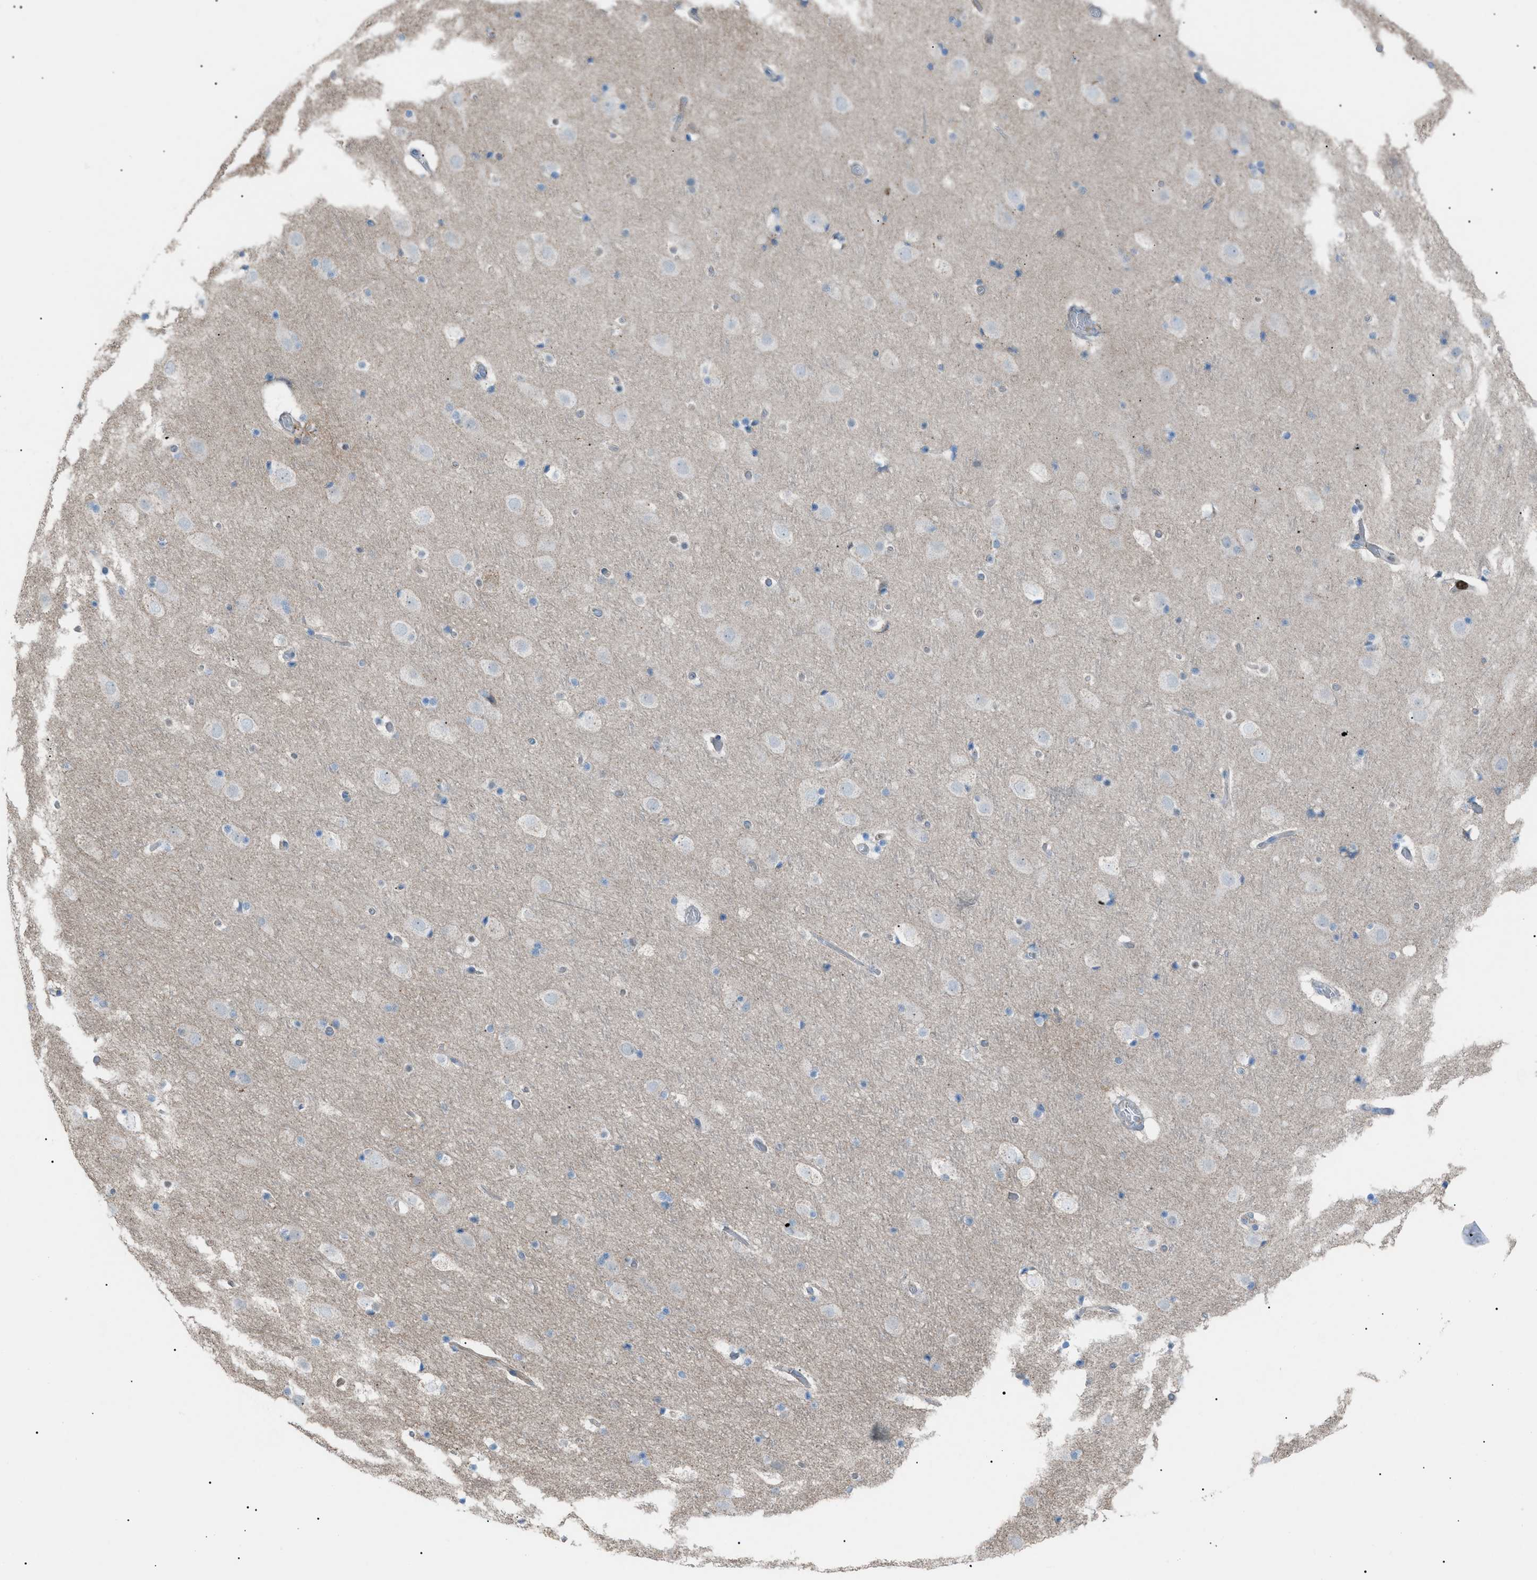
{"staining": {"intensity": "negative", "quantity": "none", "location": "none"}, "tissue": "cerebral cortex", "cell_type": "Endothelial cells", "image_type": "normal", "snomed": [{"axis": "morphology", "description": "Normal tissue, NOS"}, {"axis": "topography", "description": "Cerebral cortex"}], "caption": "A micrograph of cerebral cortex stained for a protein shows no brown staining in endothelial cells. (DAB IHC, high magnification).", "gene": "ZNF516", "patient": {"sex": "male", "age": 57}}